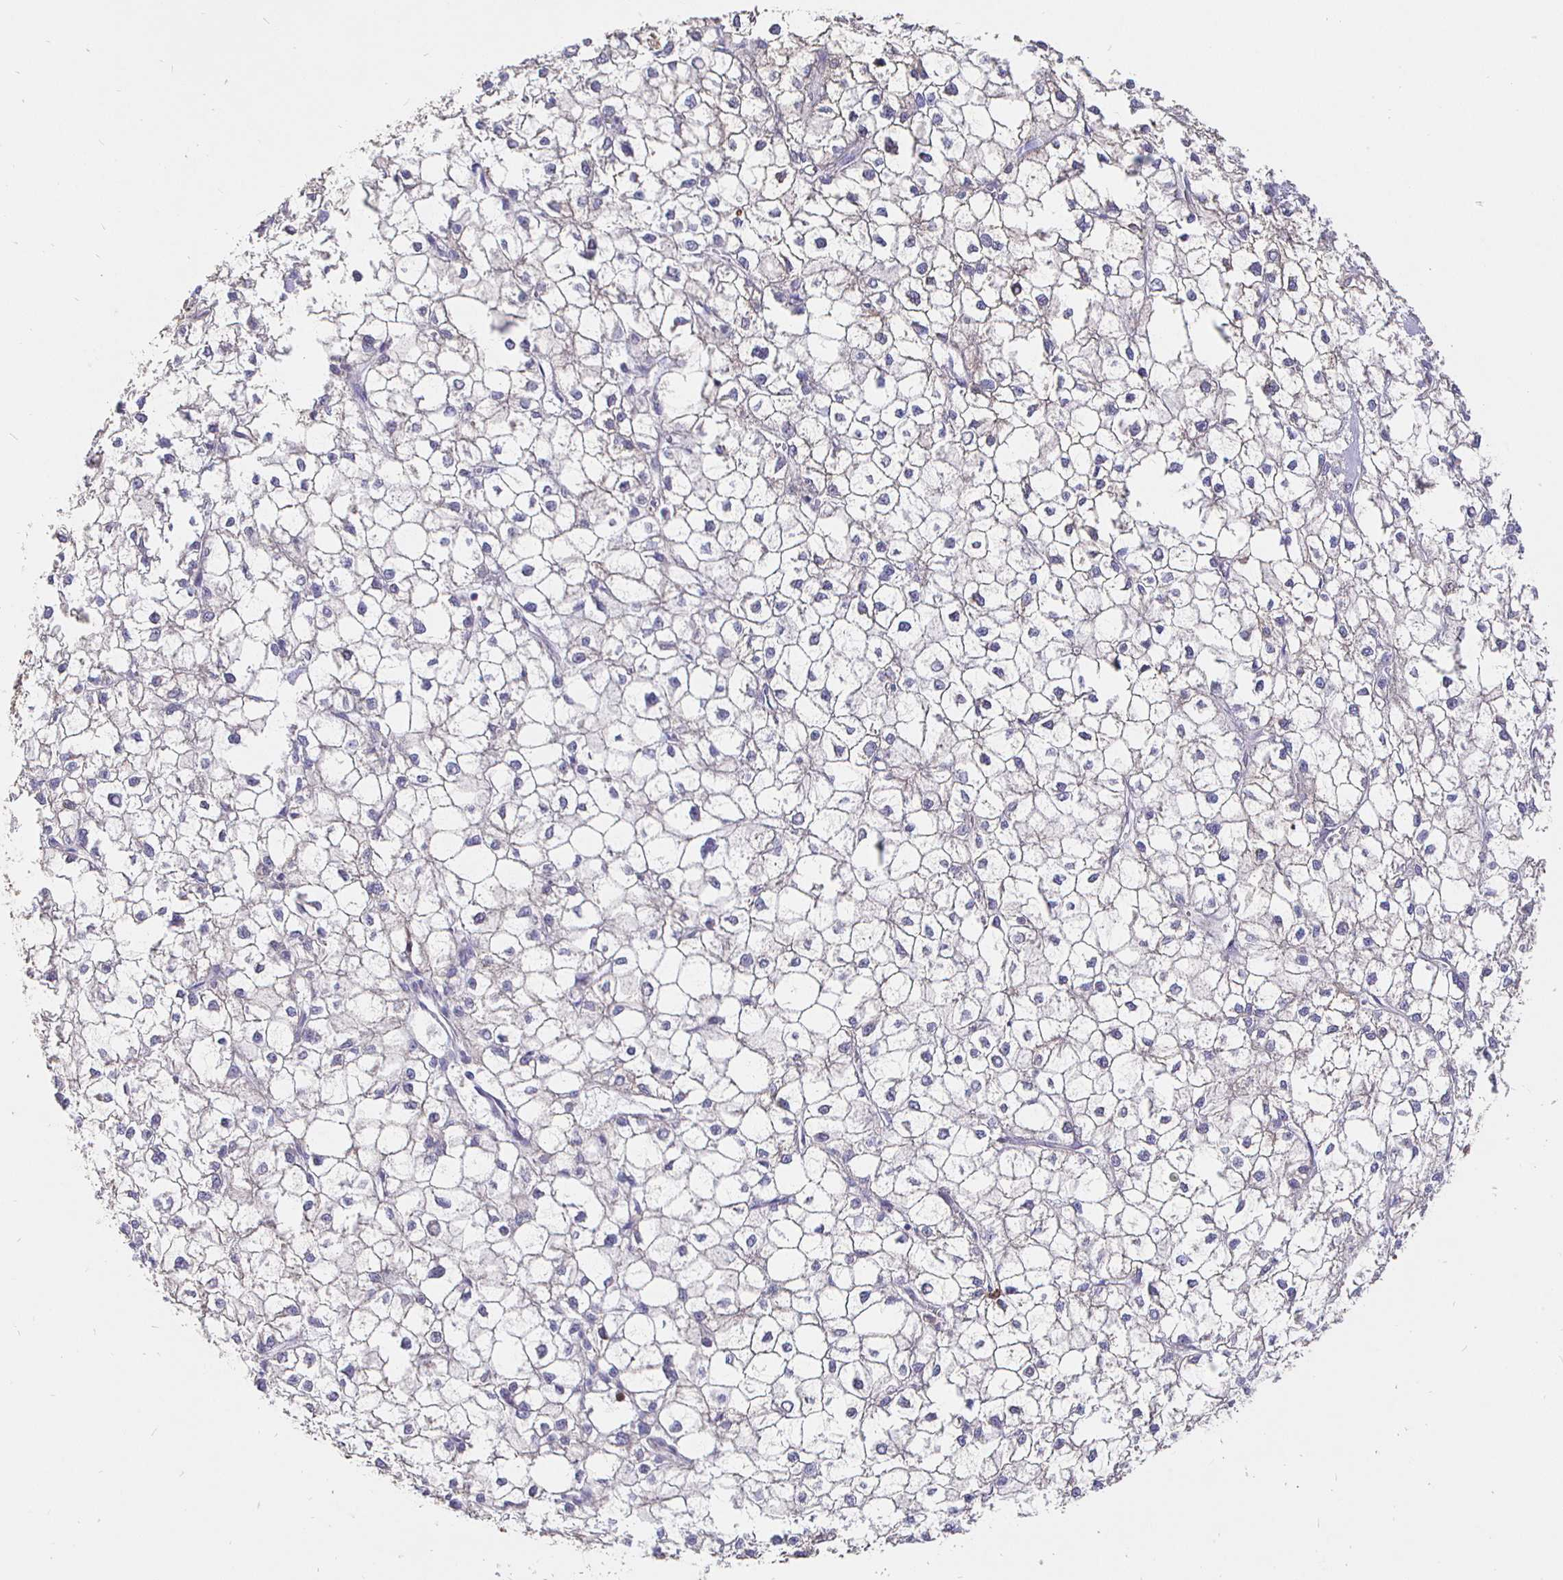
{"staining": {"intensity": "negative", "quantity": "none", "location": "none"}, "tissue": "liver cancer", "cell_type": "Tumor cells", "image_type": "cancer", "snomed": [{"axis": "morphology", "description": "Carcinoma, Hepatocellular, NOS"}, {"axis": "topography", "description": "Liver"}], "caption": "DAB (3,3'-diaminobenzidine) immunohistochemical staining of human liver cancer reveals no significant expression in tumor cells. Brightfield microscopy of immunohistochemistry stained with DAB (3,3'-diaminobenzidine) (brown) and hematoxylin (blue), captured at high magnification.", "gene": "CXCR3", "patient": {"sex": "female", "age": 43}}